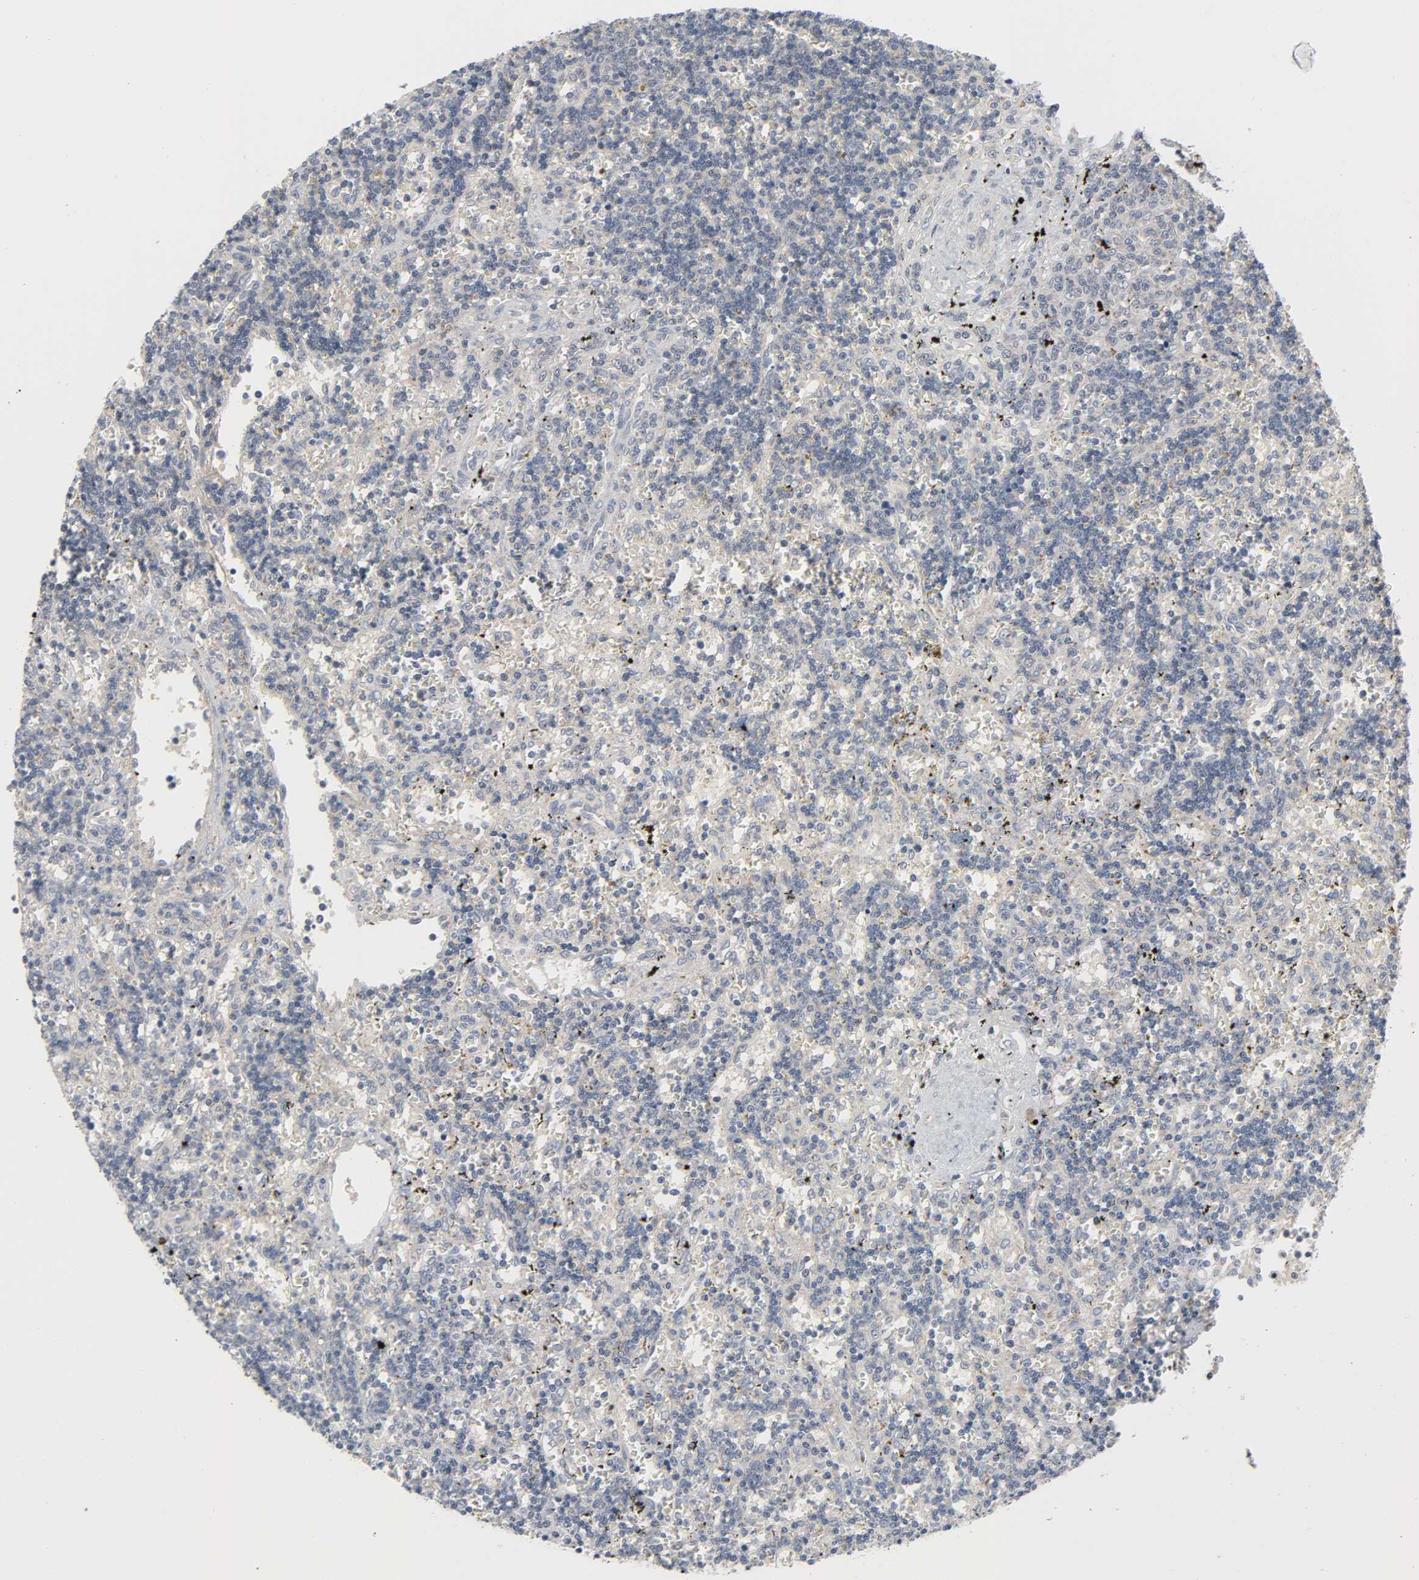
{"staining": {"intensity": "weak", "quantity": "25%-75%", "location": "cytoplasmic/membranous"}, "tissue": "lymphoma", "cell_type": "Tumor cells", "image_type": "cancer", "snomed": [{"axis": "morphology", "description": "Malignant lymphoma, non-Hodgkin's type, Low grade"}, {"axis": "topography", "description": "Spleen"}], "caption": "Human malignant lymphoma, non-Hodgkin's type (low-grade) stained with a protein marker reveals weak staining in tumor cells.", "gene": "CLIP1", "patient": {"sex": "male", "age": 60}}